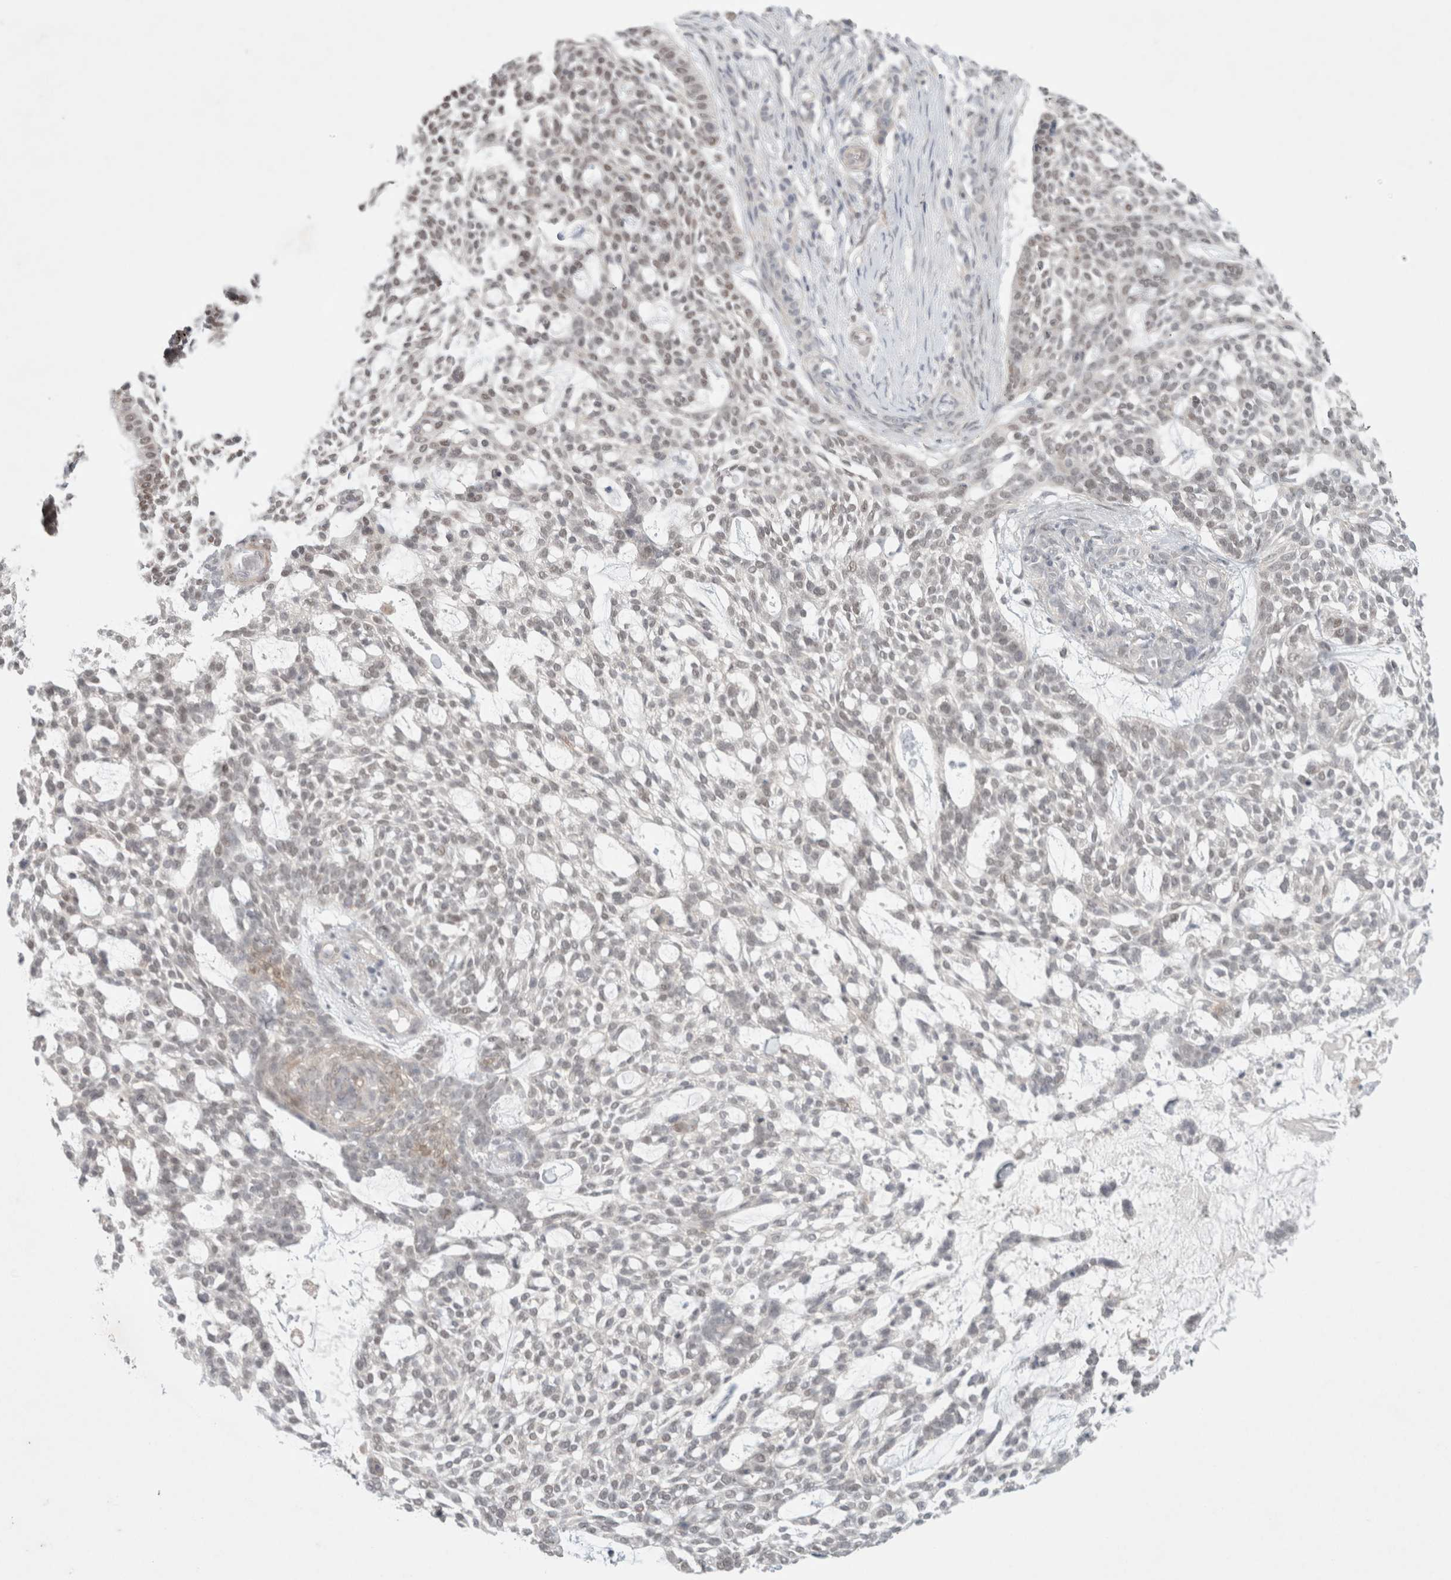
{"staining": {"intensity": "negative", "quantity": "none", "location": "none"}, "tissue": "skin cancer", "cell_type": "Tumor cells", "image_type": "cancer", "snomed": [{"axis": "morphology", "description": "Basal cell carcinoma"}, {"axis": "topography", "description": "Skin"}], "caption": "High power microscopy photomicrograph of an IHC photomicrograph of skin cancer, revealing no significant expression in tumor cells. (DAB IHC visualized using brightfield microscopy, high magnification).", "gene": "FBXO42", "patient": {"sex": "female", "age": 64}}